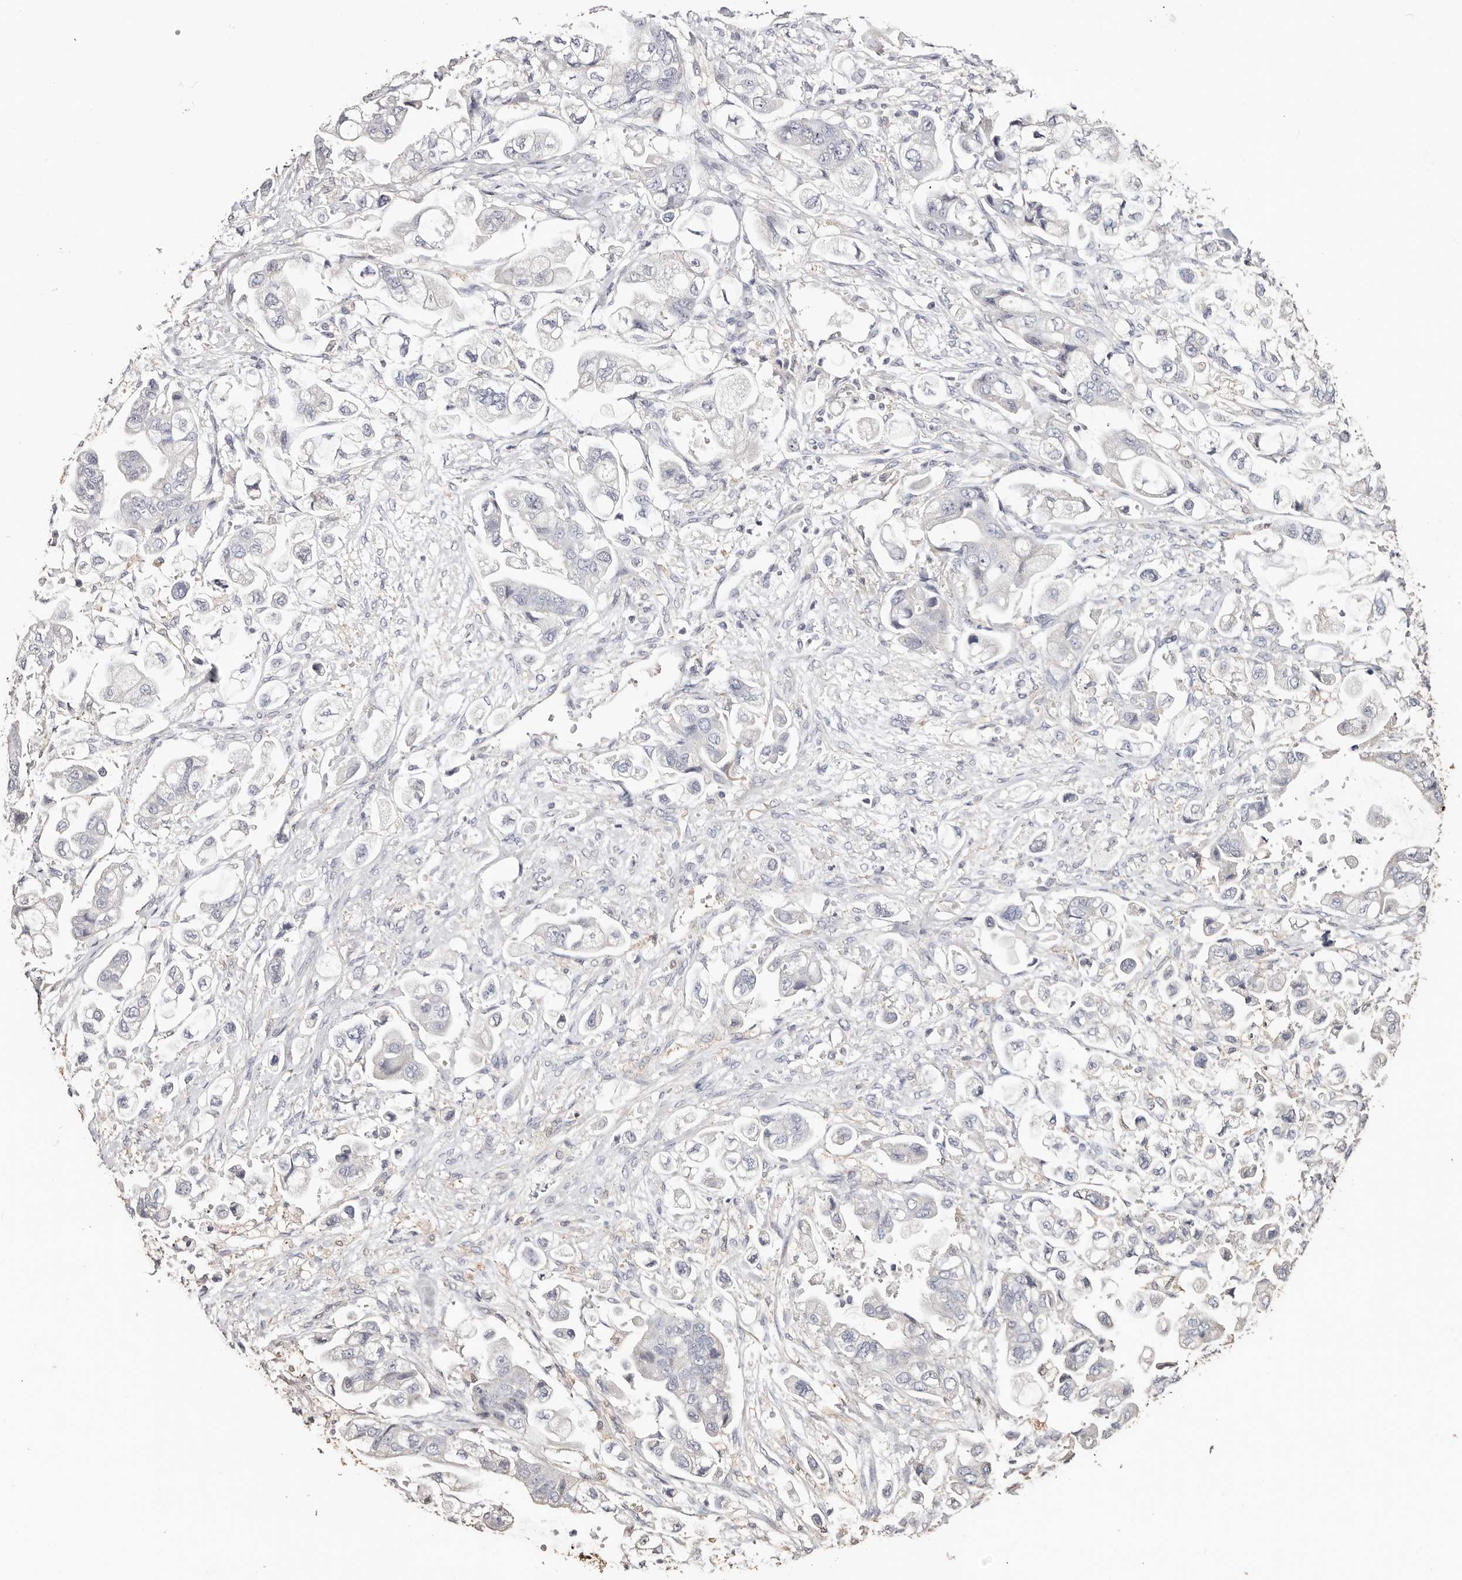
{"staining": {"intensity": "negative", "quantity": "none", "location": "none"}, "tissue": "stomach cancer", "cell_type": "Tumor cells", "image_type": "cancer", "snomed": [{"axis": "morphology", "description": "Adenocarcinoma, NOS"}, {"axis": "topography", "description": "Stomach"}], "caption": "IHC of adenocarcinoma (stomach) displays no positivity in tumor cells.", "gene": "TGM2", "patient": {"sex": "male", "age": 62}}